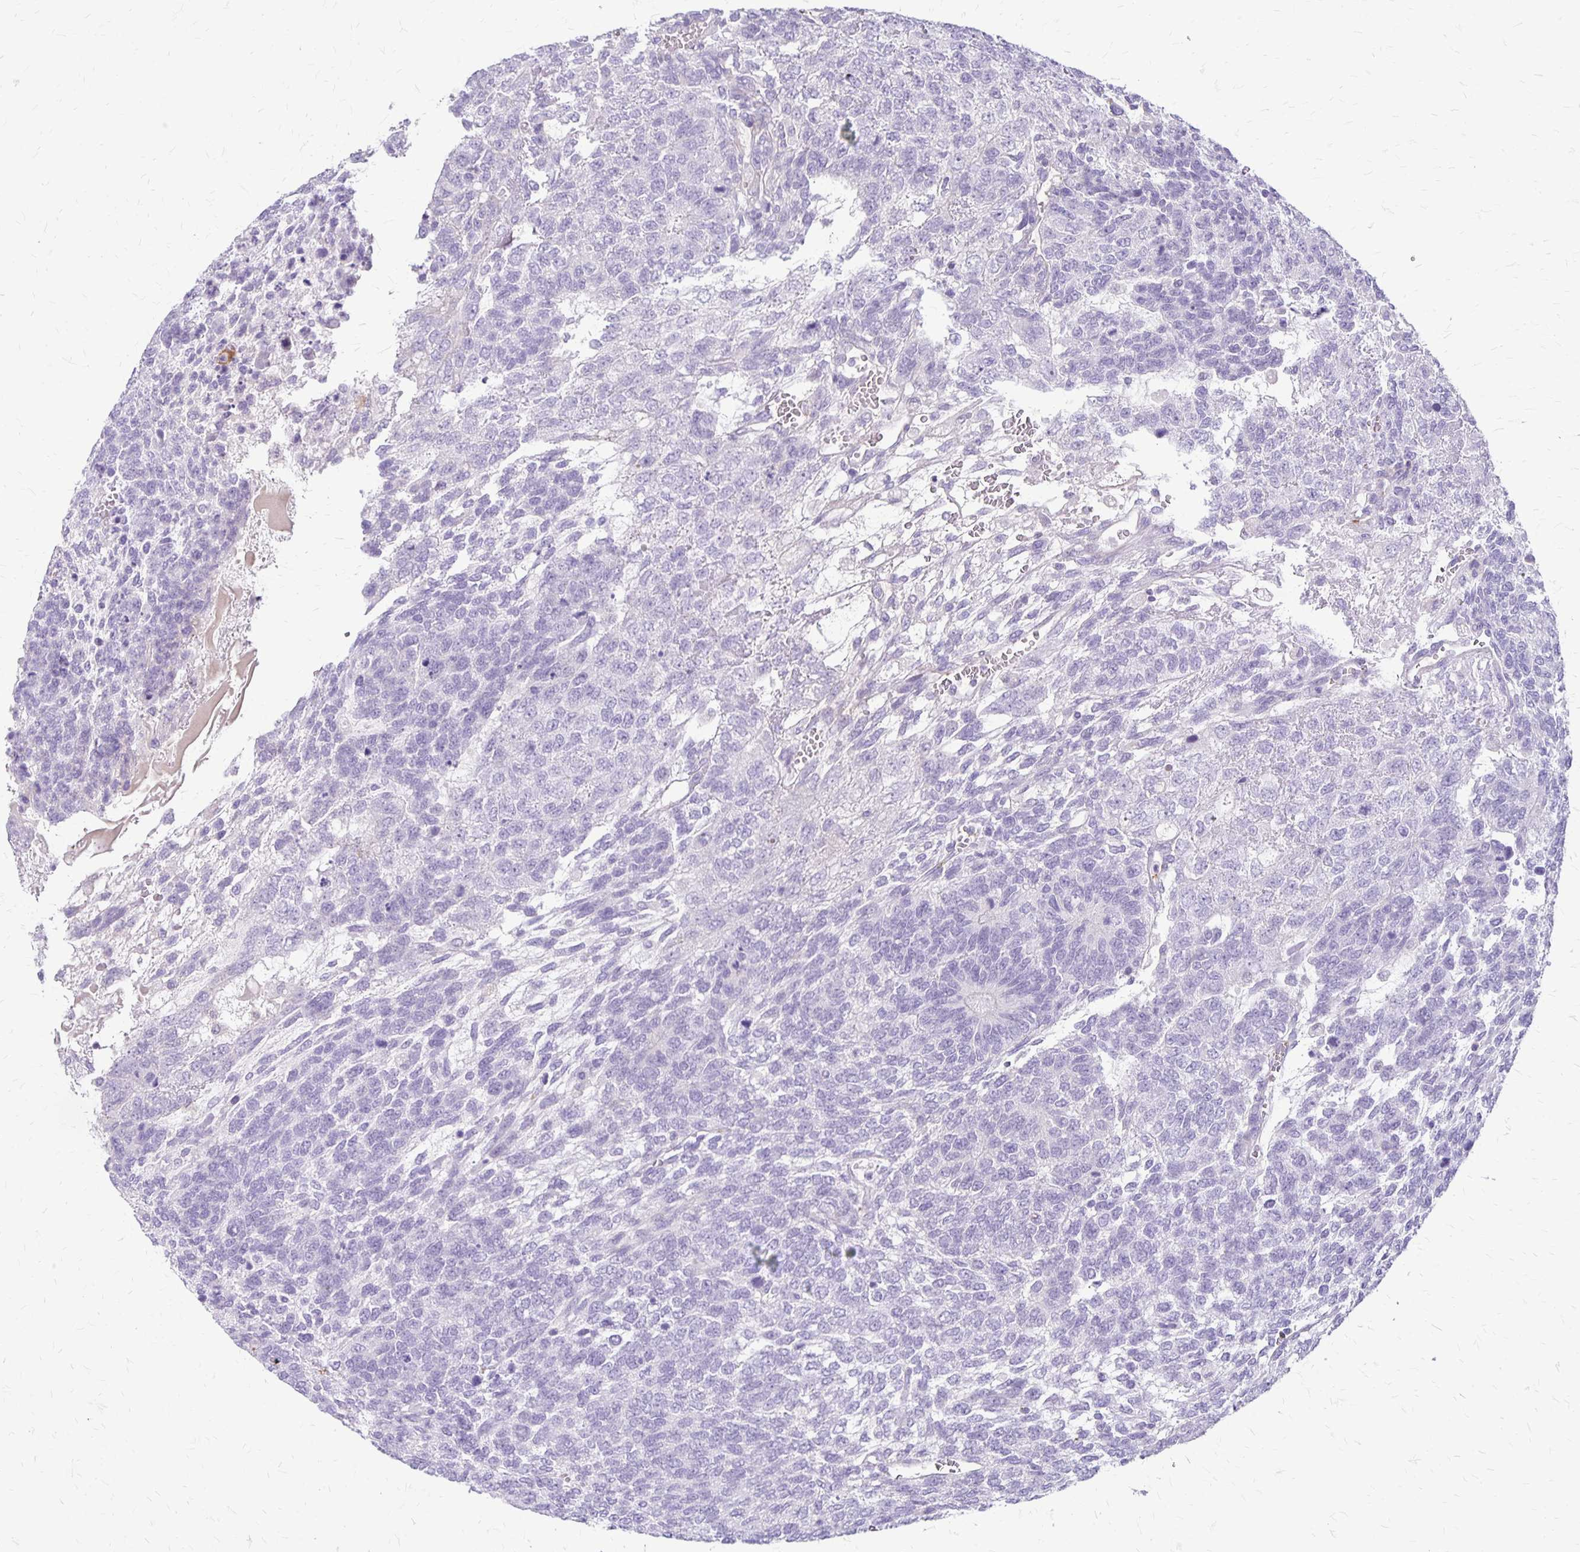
{"staining": {"intensity": "negative", "quantity": "none", "location": "none"}, "tissue": "testis cancer", "cell_type": "Tumor cells", "image_type": "cancer", "snomed": [{"axis": "morphology", "description": "Normal tissue, NOS"}, {"axis": "morphology", "description": "Carcinoma, Embryonal, NOS"}, {"axis": "topography", "description": "Testis"}, {"axis": "topography", "description": "Epididymis"}], "caption": "This image is of testis cancer (embryonal carcinoma) stained with IHC to label a protein in brown with the nuclei are counter-stained blue. There is no positivity in tumor cells. (DAB IHC visualized using brightfield microscopy, high magnification).", "gene": "GP9", "patient": {"sex": "male", "age": 23}}